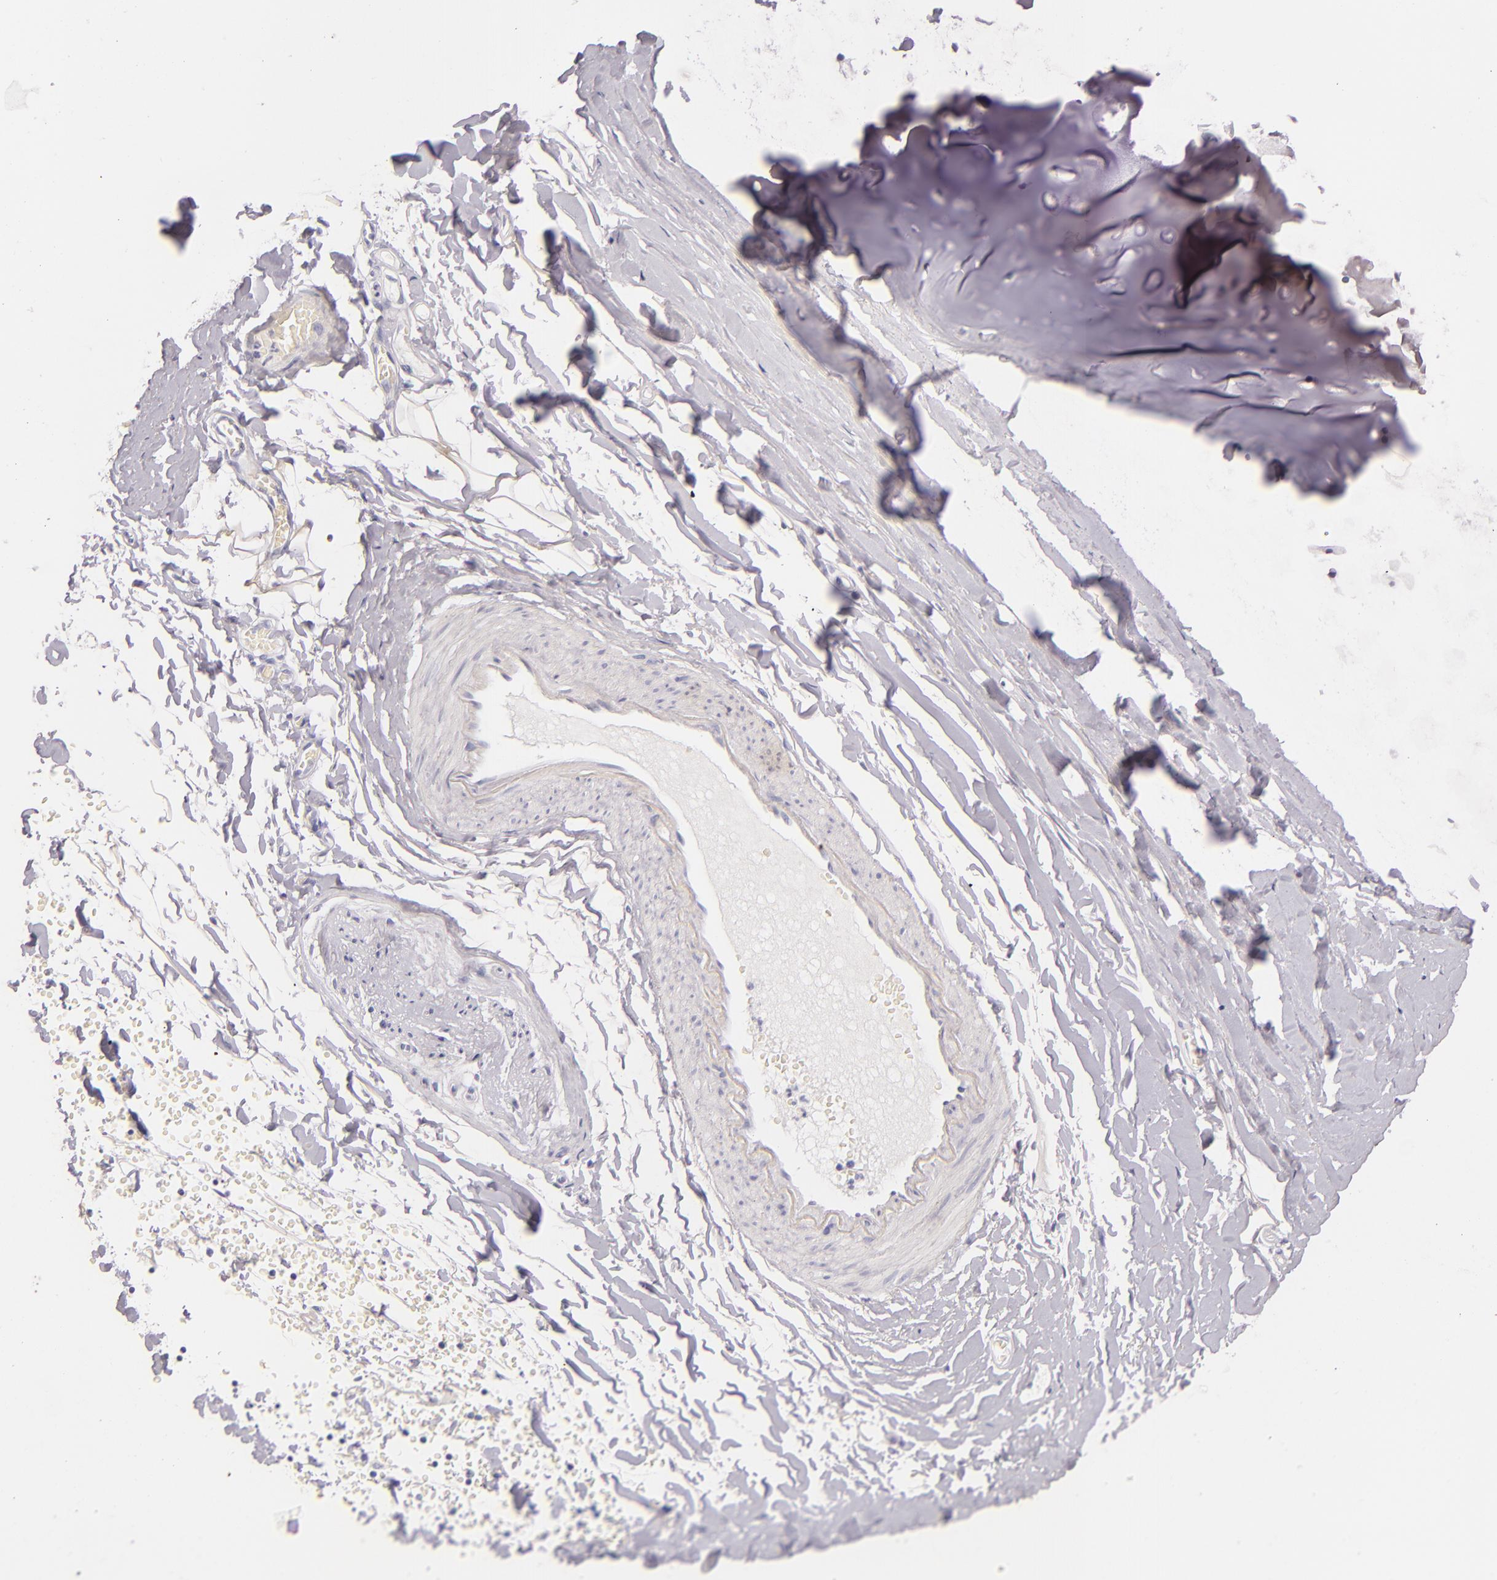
{"staining": {"intensity": "negative", "quantity": "none", "location": "none"}, "tissue": "adipose tissue", "cell_type": "Adipocytes", "image_type": "normal", "snomed": [{"axis": "morphology", "description": "Normal tissue, NOS"}, {"axis": "topography", "description": "Bronchus"}, {"axis": "topography", "description": "Lung"}], "caption": "This is an IHC micrograph of unremarkable adipose tissue. There is no staining in adipocytes.", "gene": "FABP1", "patient": {"sex": "female", "age": 56}}